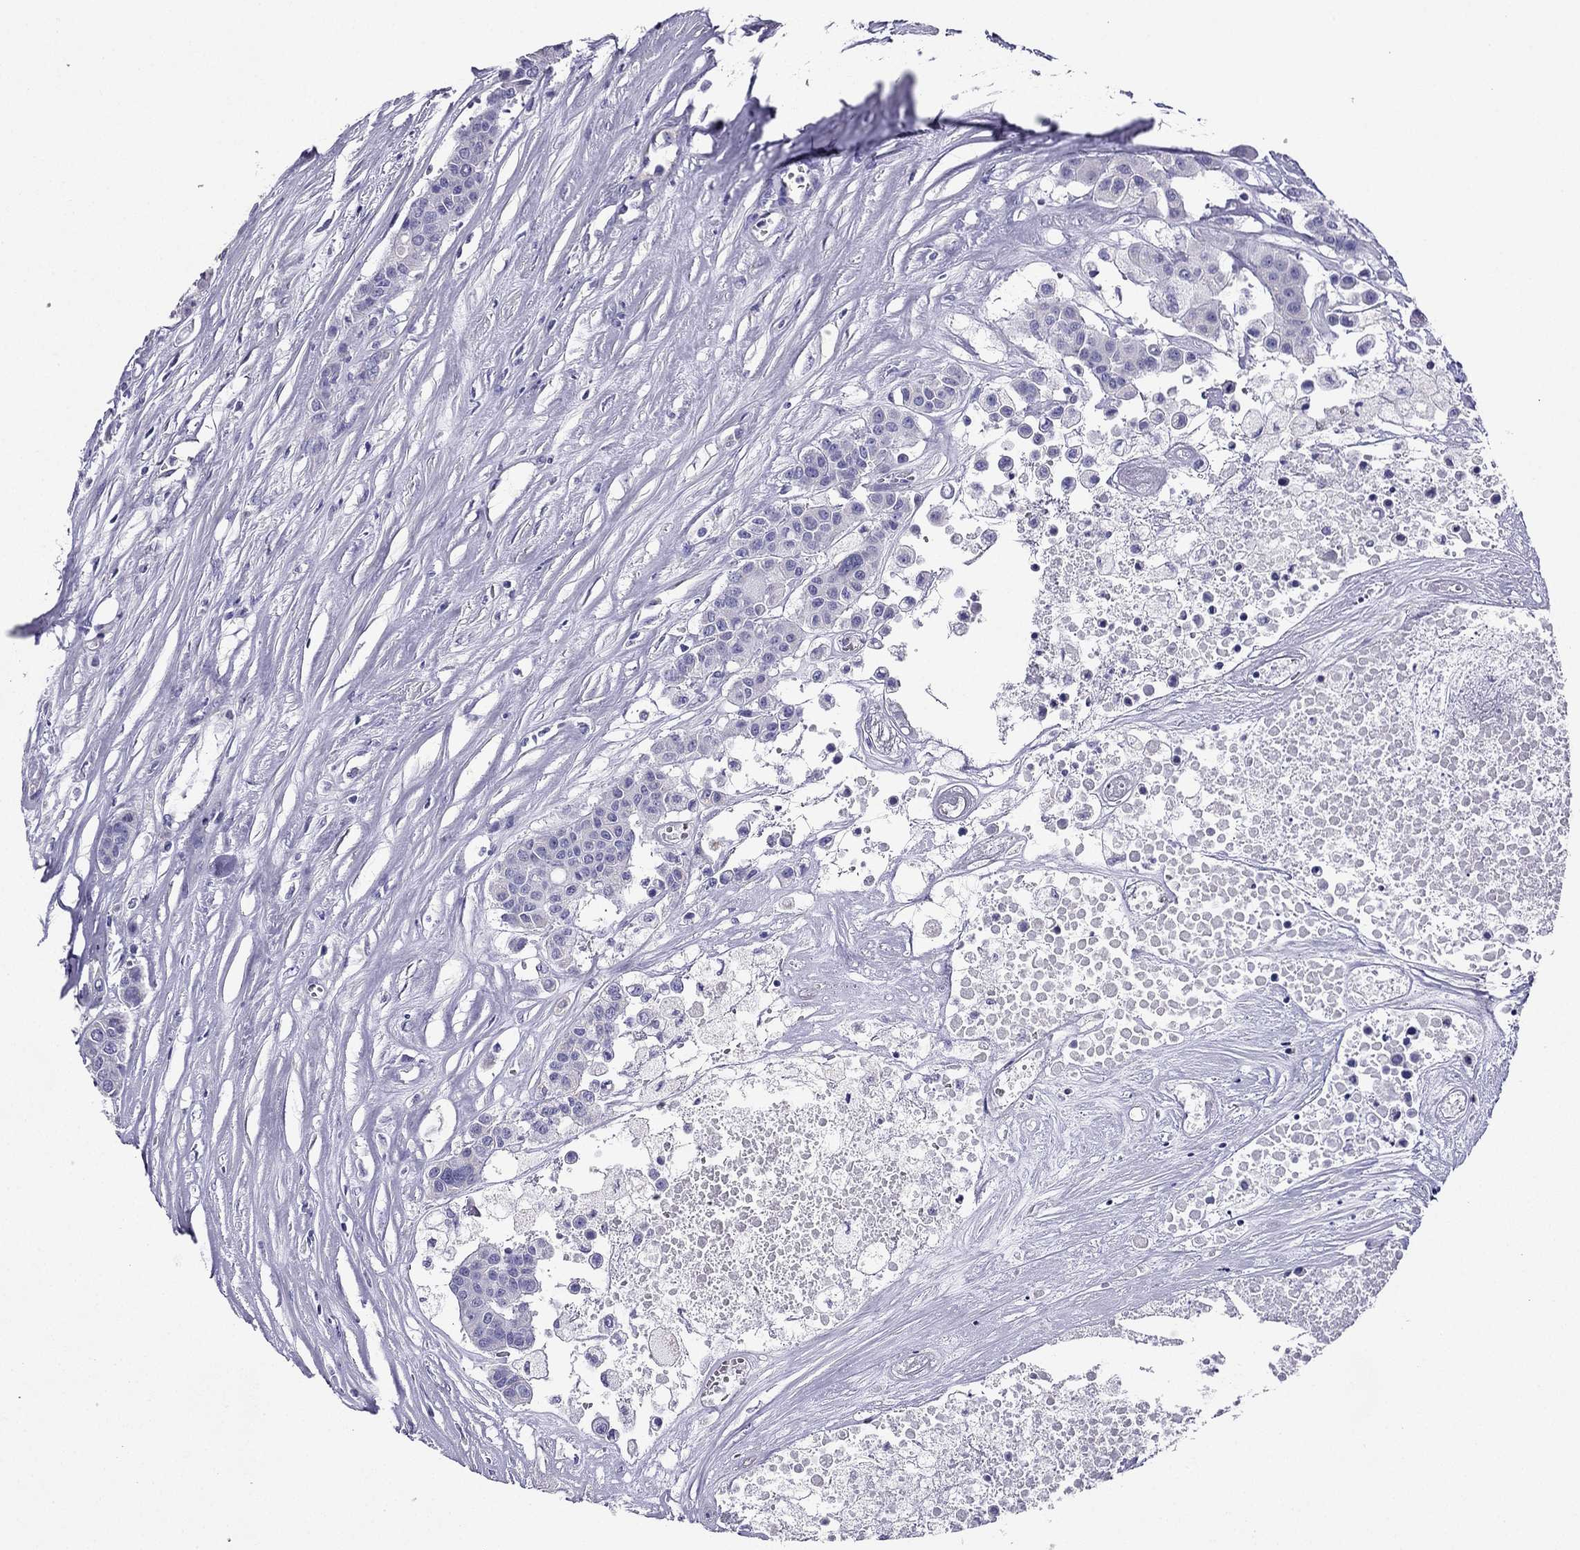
{"staining": {"intensity": "negative", "quantity": "none", "location": "none"}, "tissue": "carcinoid", "cell_type": "Tumor cells", "image_type": "cancer", "snomed": [{"axis": "morphology", "description": "Carcinoid, malignant, NOS"}, {"axis": "topography", "description": "Colon"}], "caption": "There is no significant positivity in tumor cells of malignant carcinoid.", "gene": "KIF5A", "patient": {"sex": "male", "age": 81}}